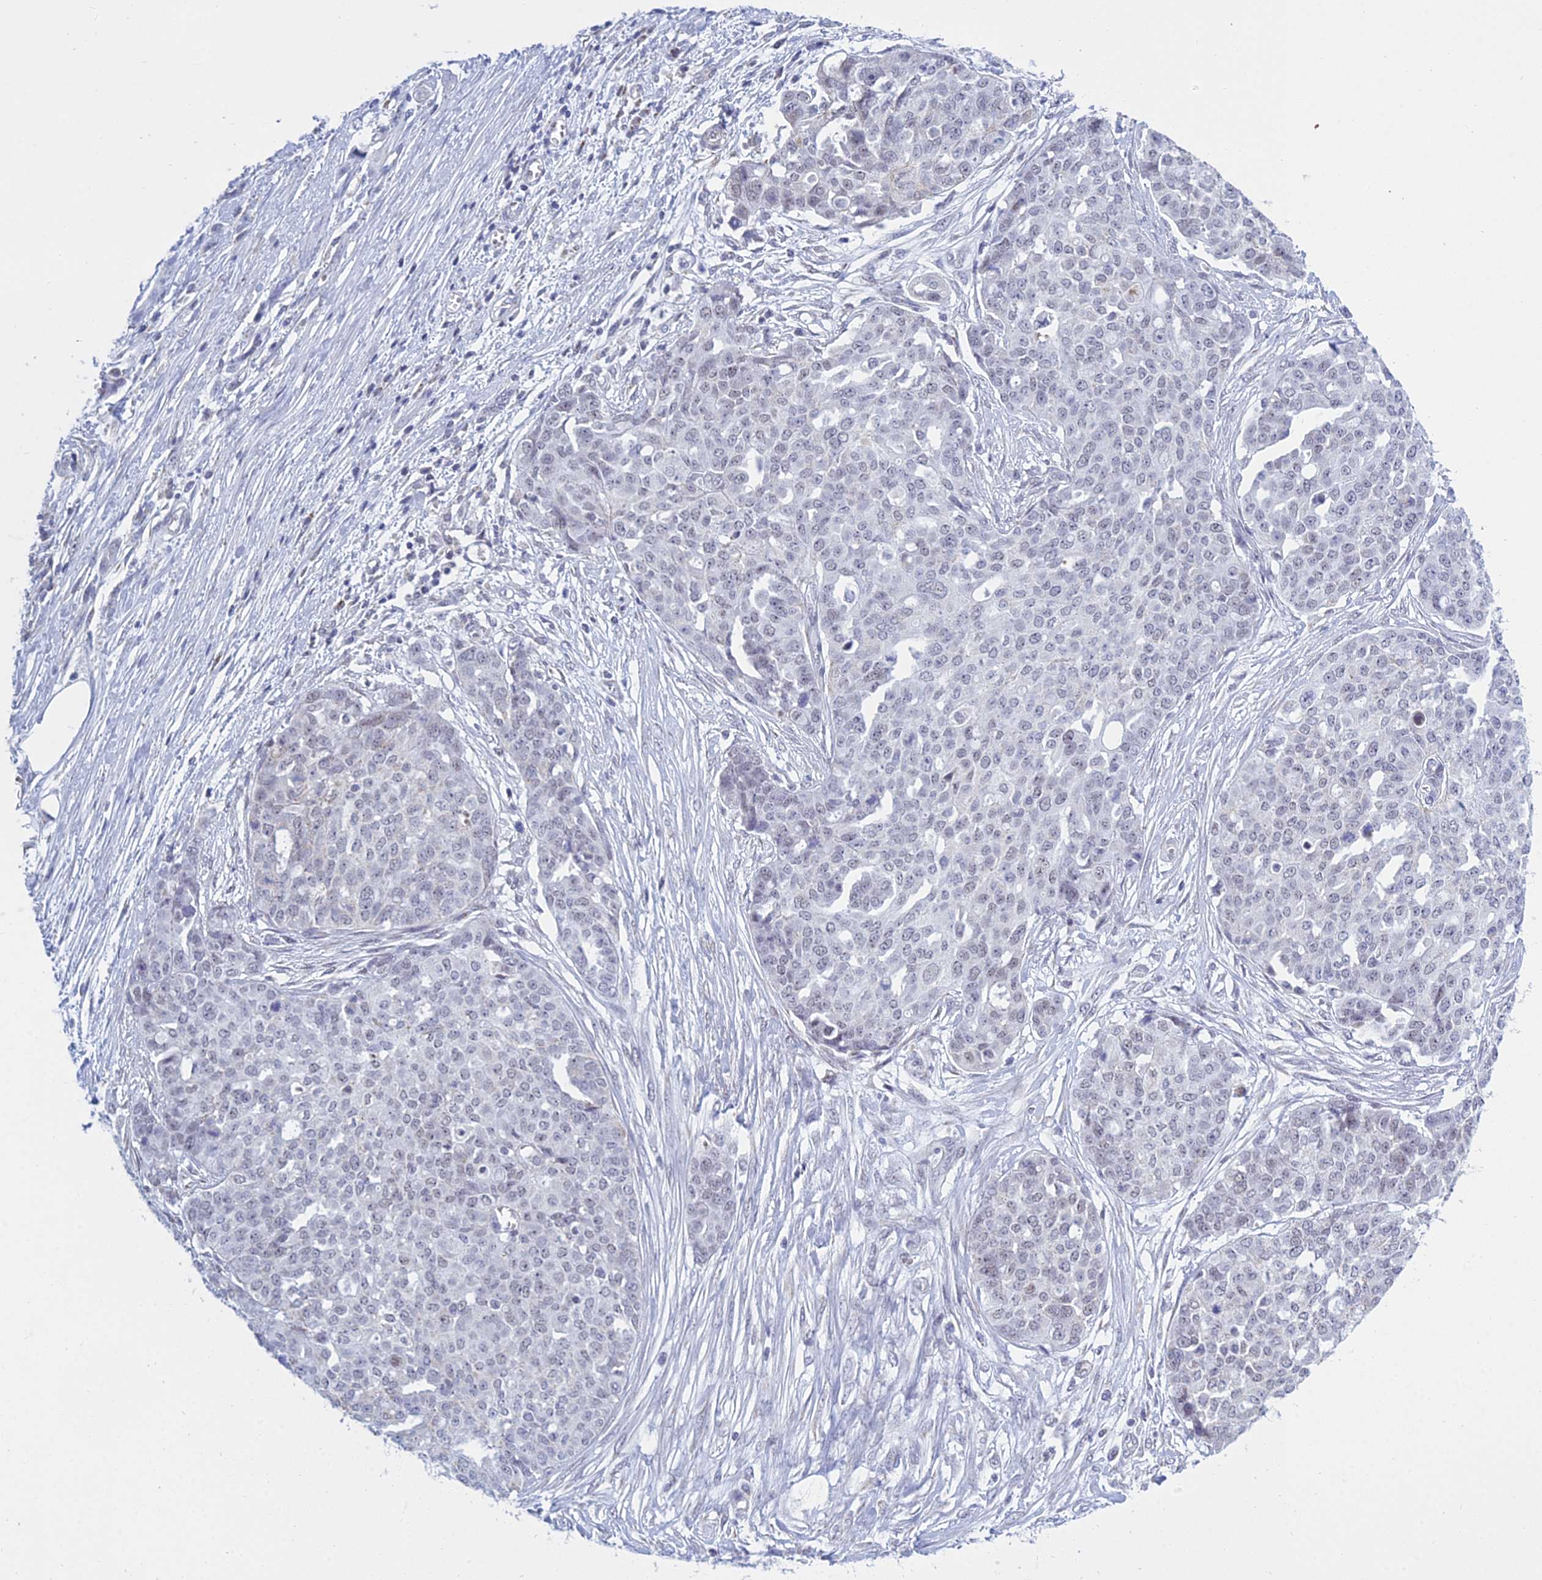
{"staining": {"intensity": "negative", "quantity": "none", "location": "none"}, "tissue": "ovarian cancer", "cell_type": "Tumor cells", "image_type": "cancer", "snomed": [{"axis": "morphology", "description": "Cystadenocarcinoma, serous, NOS"}, {"axis": "topography", "description": "Soft tissue"}, {"axis": "topography", "description": "Ovary"}], "caption": "Protein analysis of ovarian serous cystadenocarcinoma exhibits no significant staining in tumor cells.", "gene": "KLF14", "patient": {"sex": "female", "age": 57}}